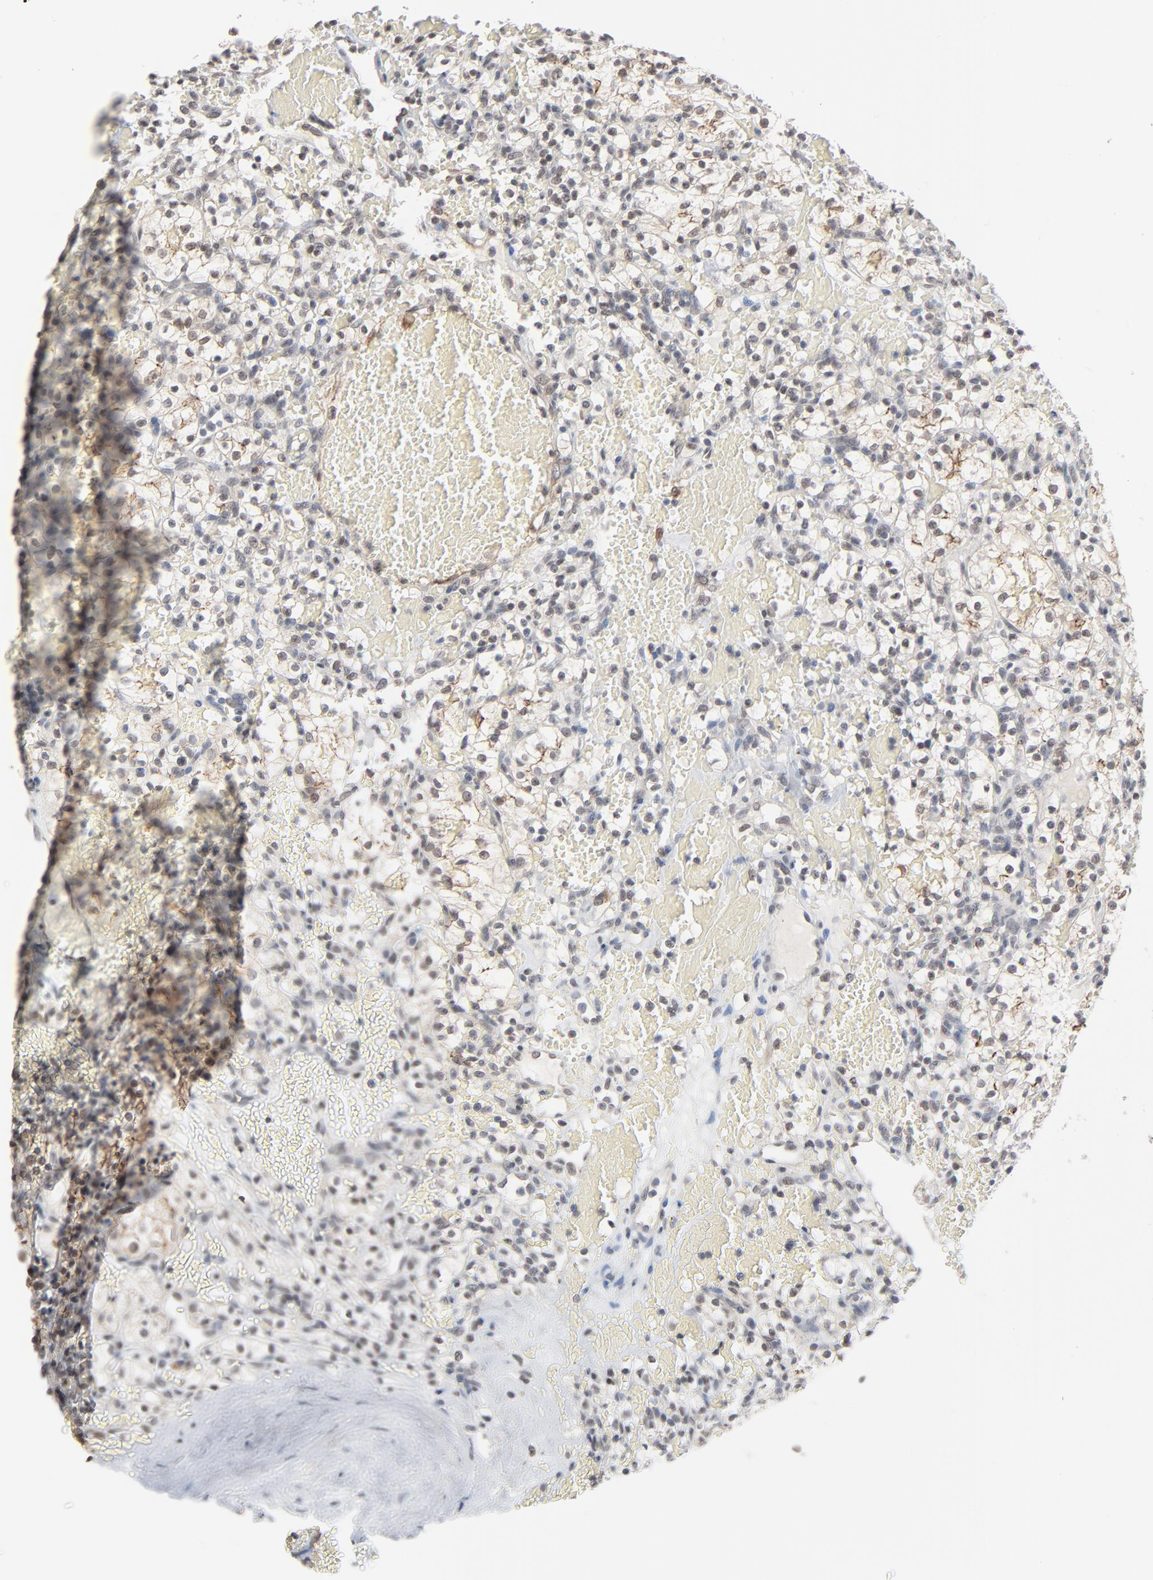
{"staining": {"intensity": "weak", "quantity": ">75%", "location": "cytoplasmic/membranous"}, "tissue": "renal cancer", "cell_type": "Tumor cells", "image_type": "cancer", "snomed": [{"axis": "morphology", "description": "Adenocarcinoma, NOS"}, {"axis": "topography", "description": "Kidney"}], "caption": "High-magnification brightfield microscopy of adenocarcinoma (renal) stained with DAB (3,3'-diaminobenzidine) (brown) and counterstained with hematoxylin (blue). tumor cells exhibit weak cytoplasmic/membranous staining is present in about>75% of cells.", "gene": "ITPR3", "patient": {"sex": "female", "age": 60}}